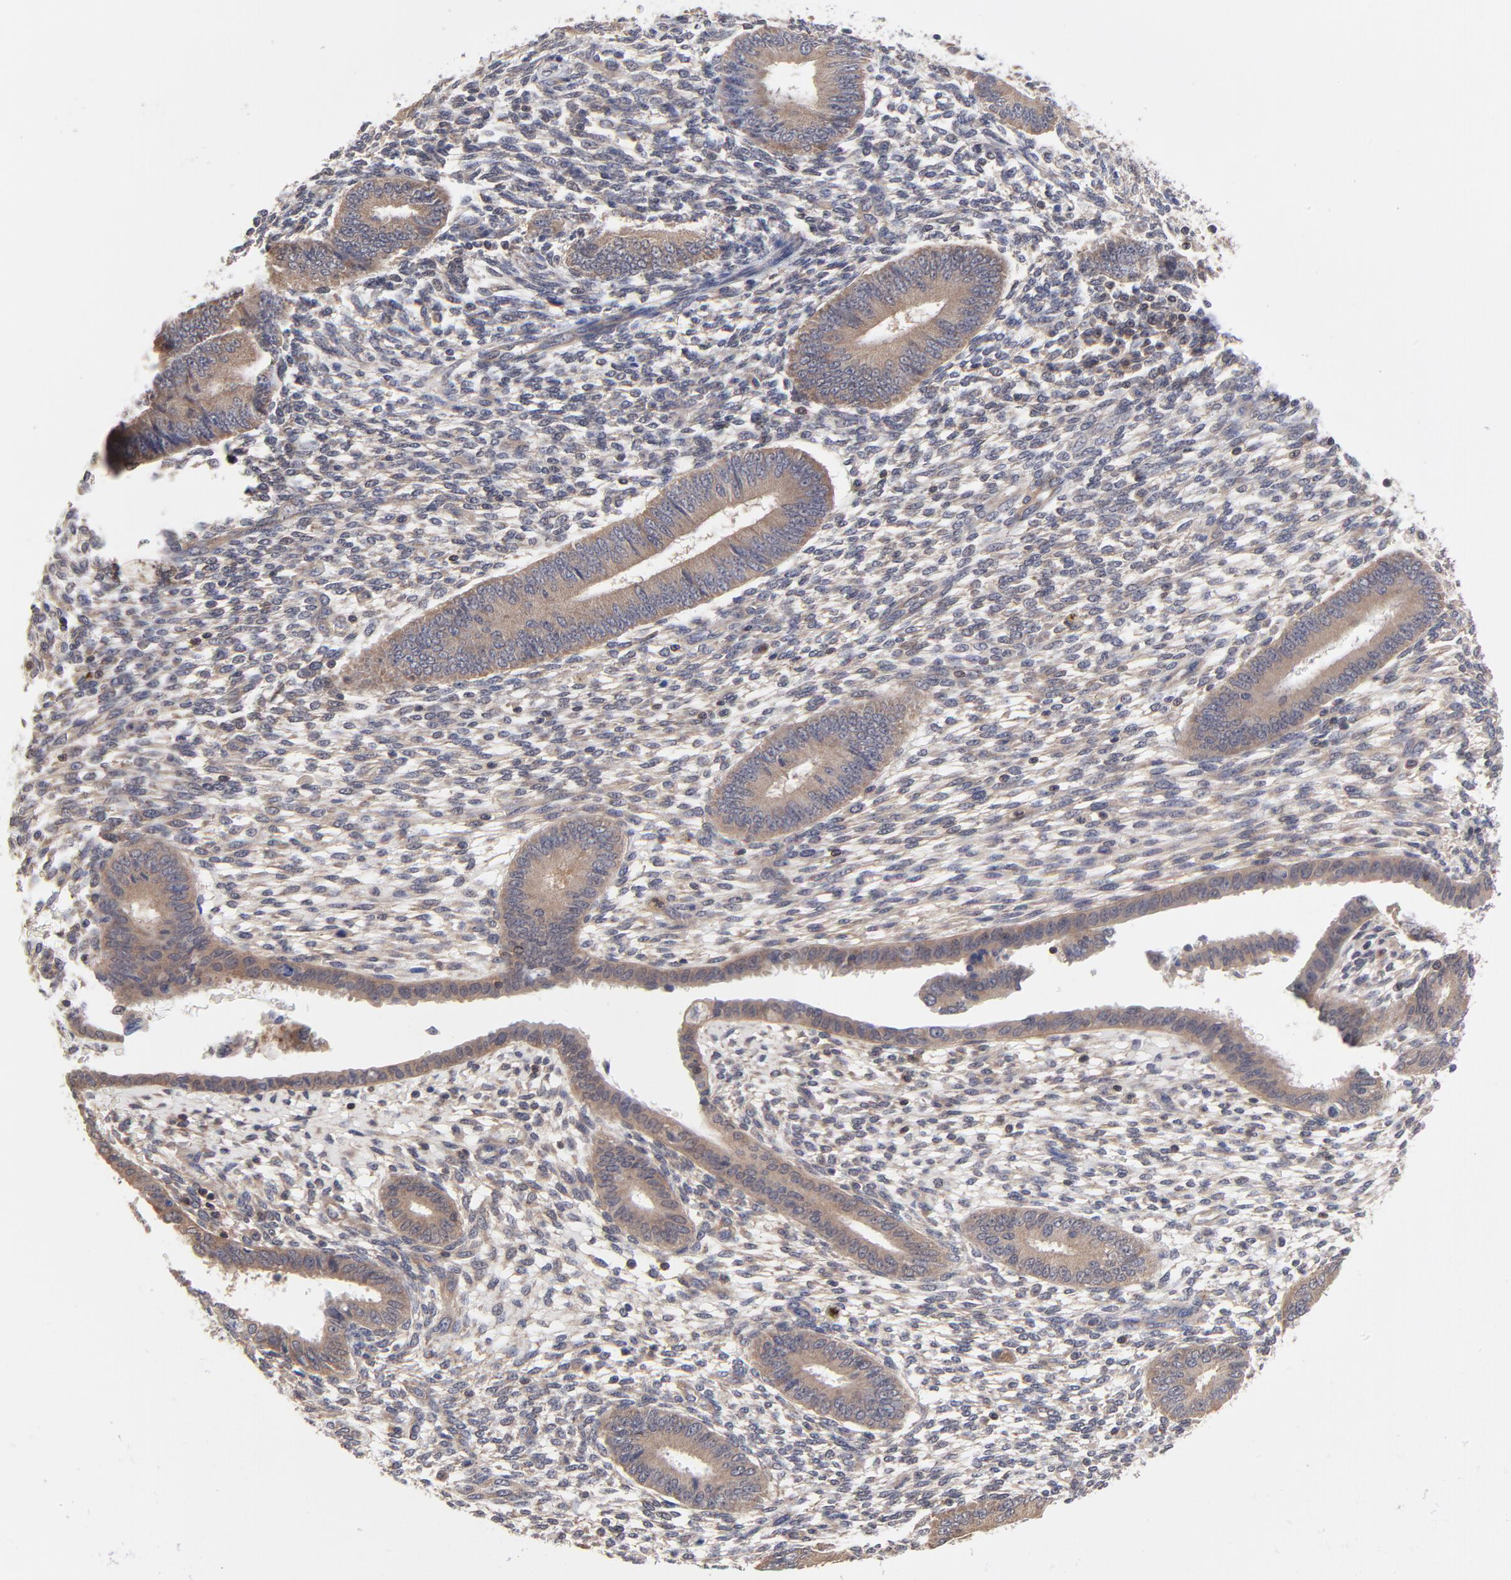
{"staining": {"intensity": "weak", "quantity": ">75%", "location": "cytoplasmic/membranous"}, "tissue": "endometrium", "cell_type": "Cells in endometrial stroma", "image_type": "normal", "snomed": [{"axis": "morphology", "description": "Normal tissue, NOS"}, {"axis": "topography", "description": "Endometrium"}], "caption": "Immunohistochemistry (IHC) of benign human endometrium displays low levels of weak cytoplasmic/membranous staining in approximately >75% of cells in endometrial stroma. Using DAB (brown) and hematoxylin (blue) stains, captured at high magnification using brightfield microscopy.", "gene": "PCMT1", "patient": {"sex": "female", "age": 42}}